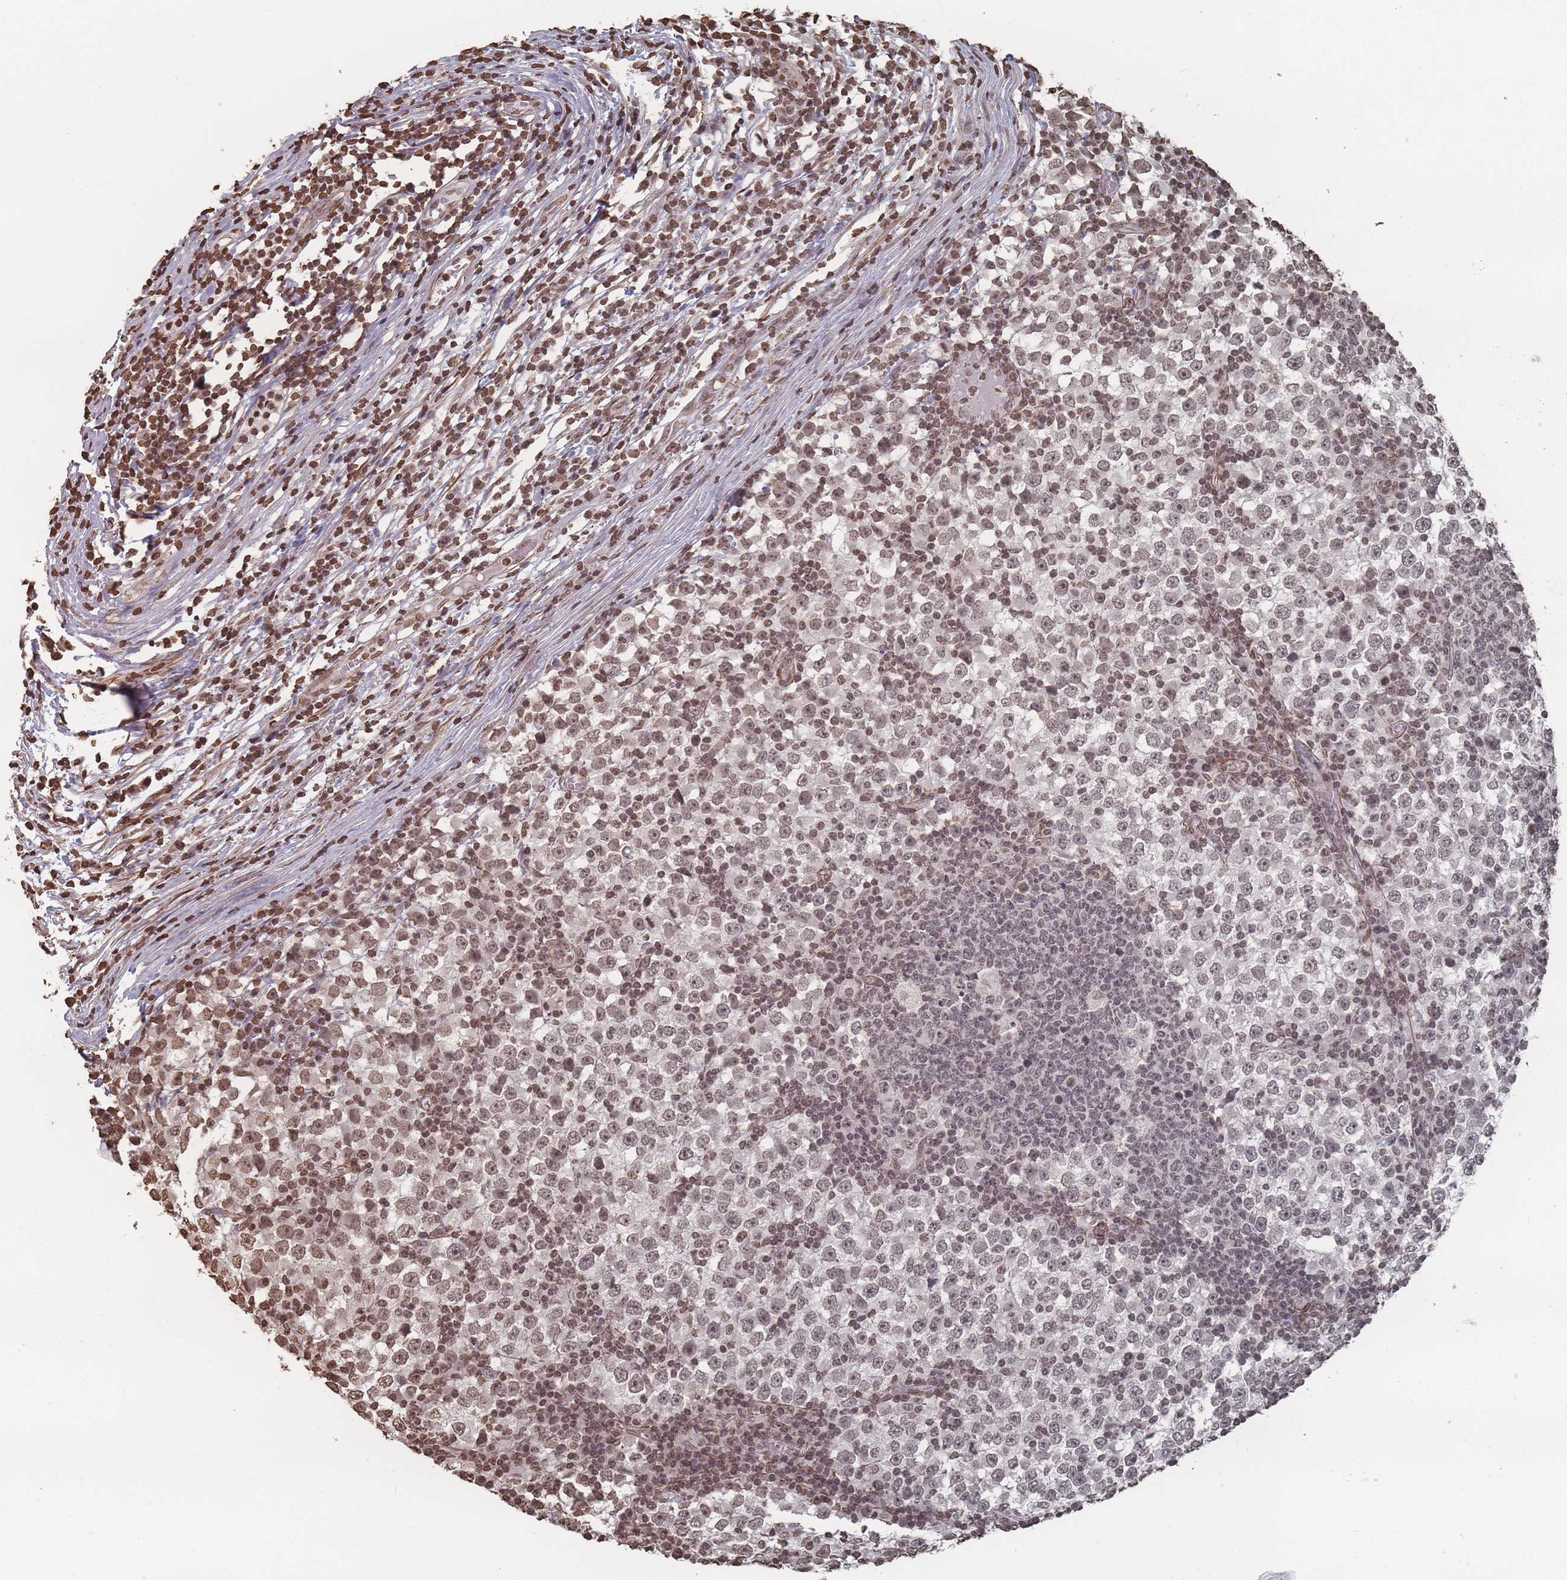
{"staining": {"intensity": "weak", "quantity": "25%-75%", "location": "nuclear"}, "tissue": "testis cancer", "cell_type": "Tumor cells", "image_type": "cancer", "snomed": [{"axis": "morphology", "description": "Seminoma, NOS"}, {"axis": "topography", "description": "Testis"}], "caption": "A micrograph showing weak nuclear expression in approximately 25%-75% of tumor cells in testis cancer, as visualized by brown immunohistochemical staining.", "gene": "PLEKHG5", "patient": {"sex": "male", "age": 65}}